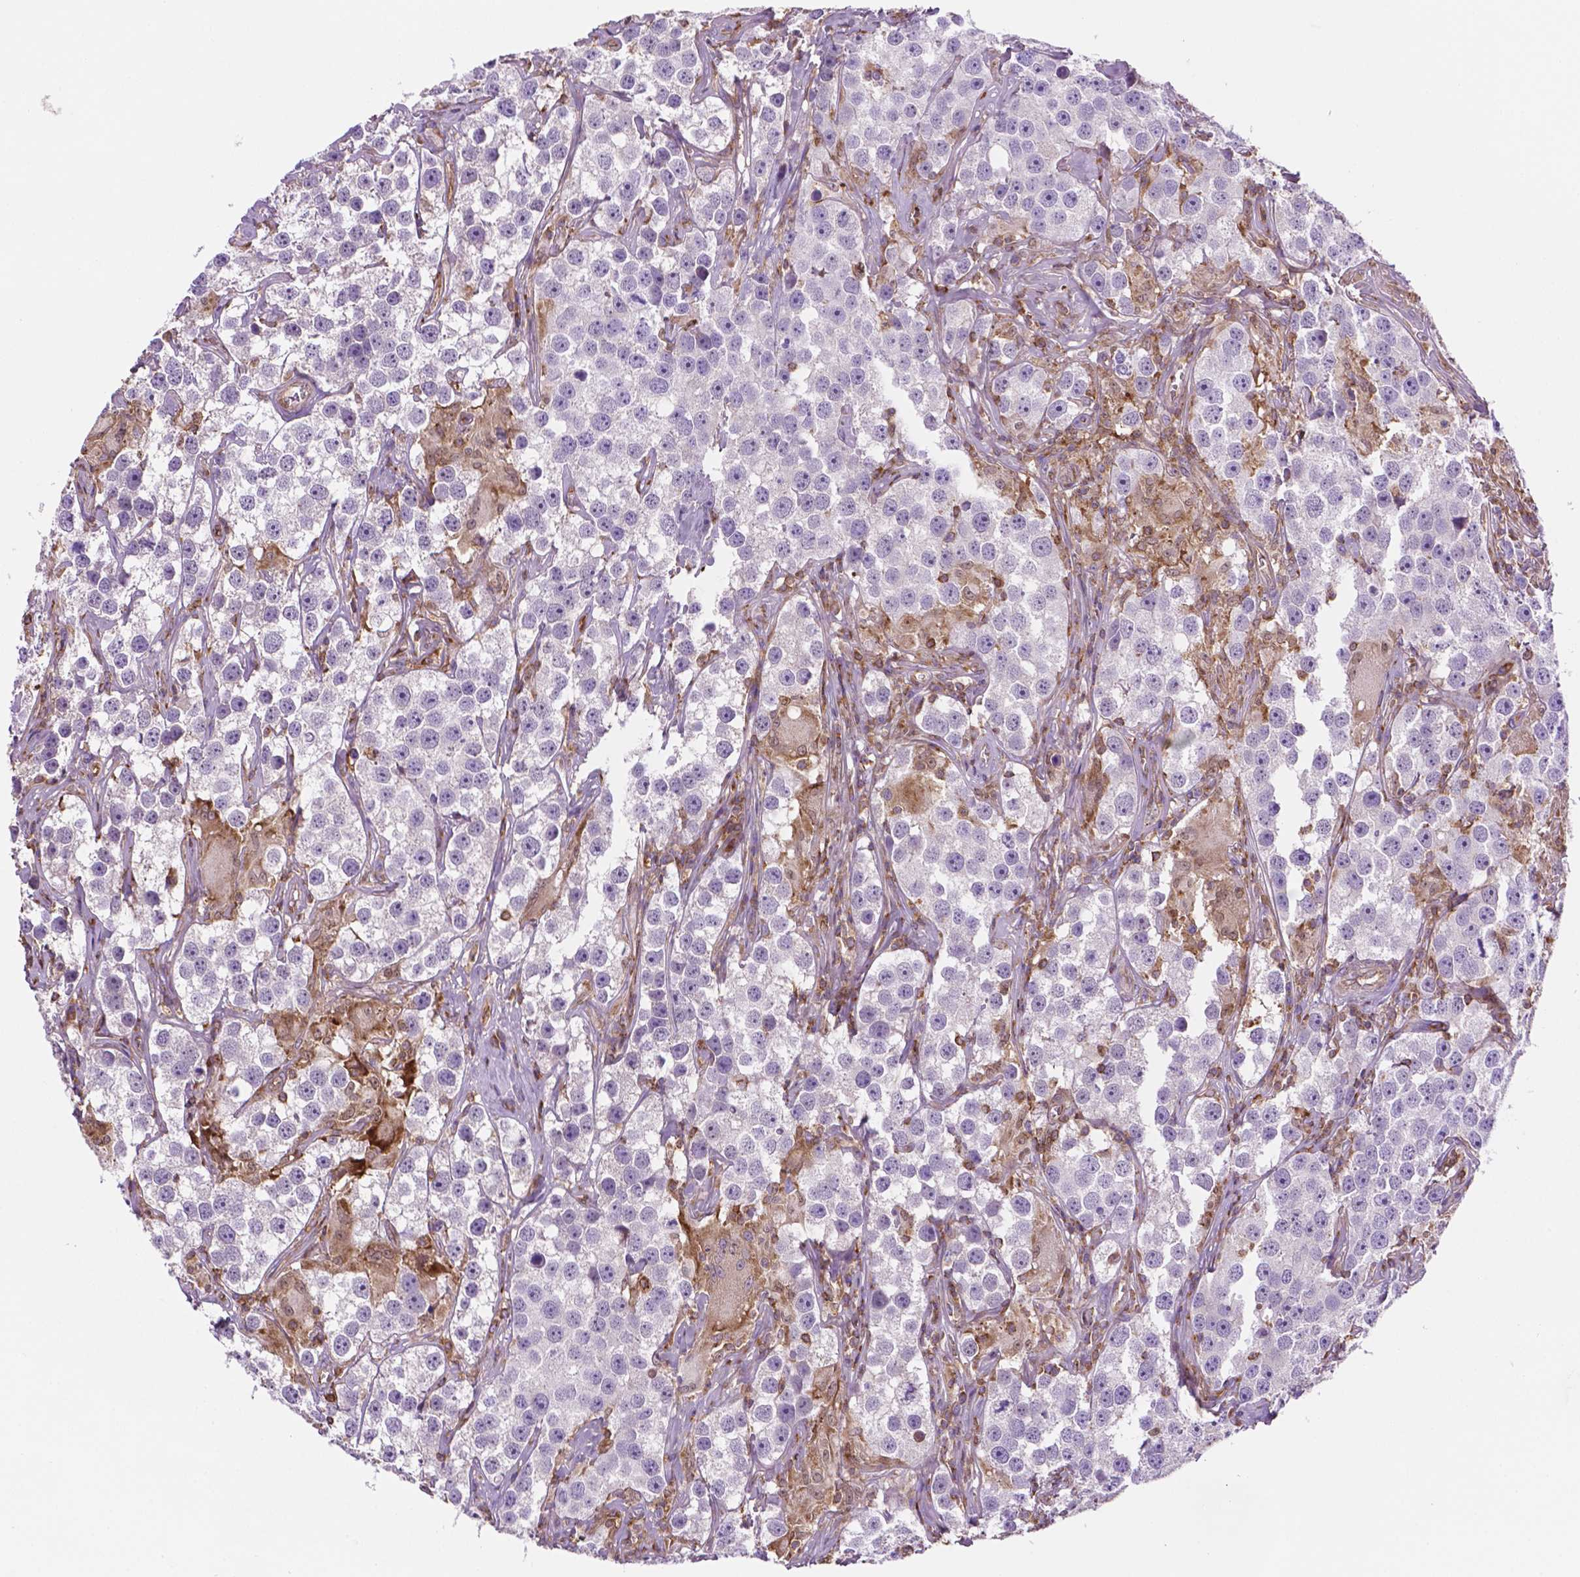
{"staining": {"intensity": "negative", "quantity": "none", "location": "none"}, "tissue": "testis cancer", "cell_type": "Tumor cells", "image_type": "cancer", "snomed": [{"axis": "morphology", "description": "Seminoma, NOS"}, {"axis": "topography", "description": "Testis"}], "caption": "Immunohistochemical staining of testis cancer (seminoma) shows no significant positivity in tumor cells.", "gene": "DCN", "patient": {"sex": "male", "age": 49}}